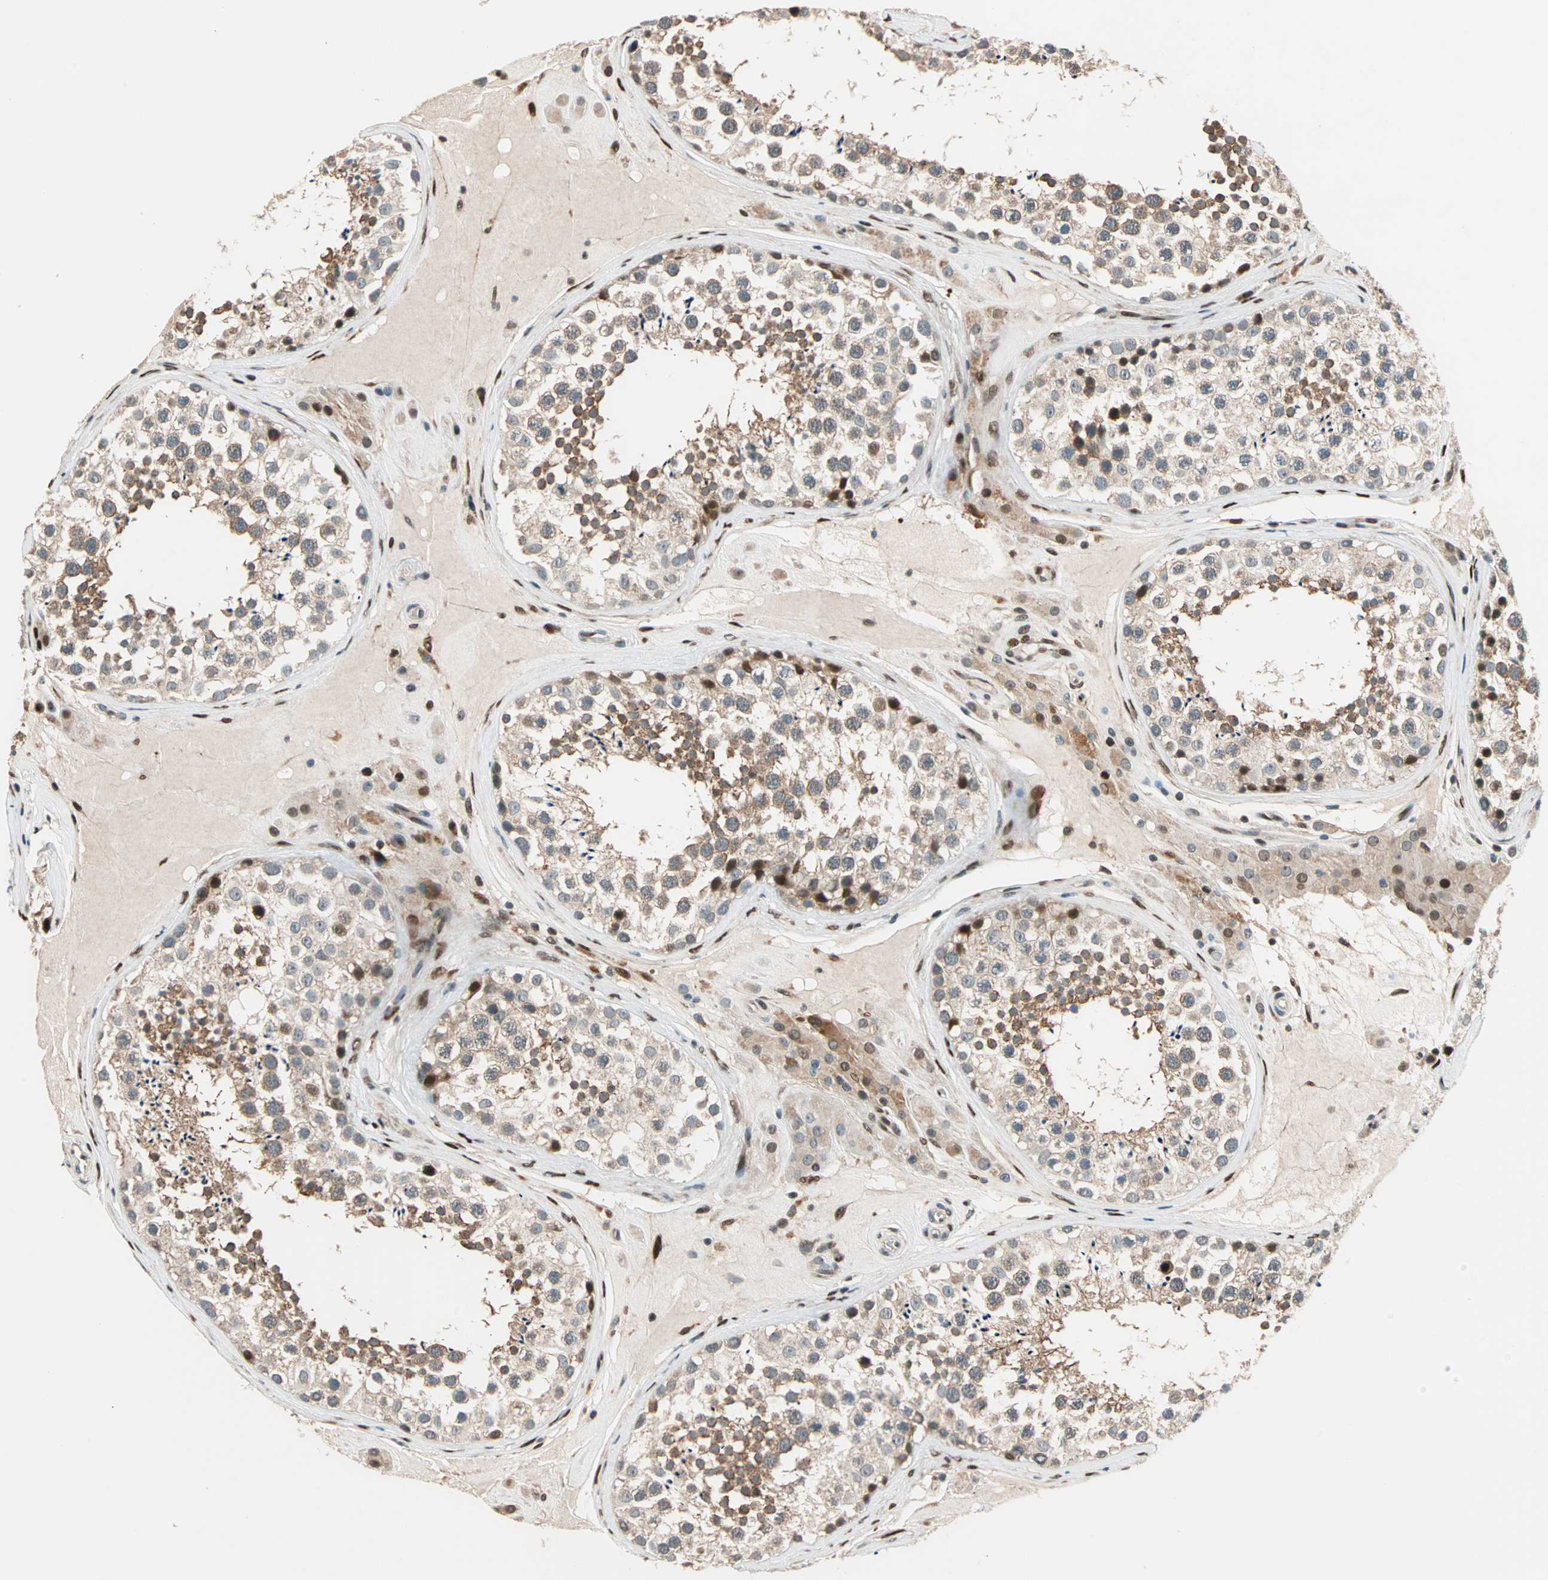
{"staining": {"intensity": "moderate", "quantity": ">75%", "location": "cytoplasmic/membranous"}, "tissue": "testis", "cell_type": "Cells in seminiferous ducts", "image_type": "normal", "snomed": [{"axis": "morphology", "description": "Normal tissue, NOS"}, {"axis": "topography", "description": "Testis"}], "caption": "IHC of normal human testis exhibits medium levels of moderate cytoplasmic/membranous staining in approximately >75% of cells in seminiferous ducts.", "gene": "HECW1", "patient": {"sex": "male", "age": 46}}